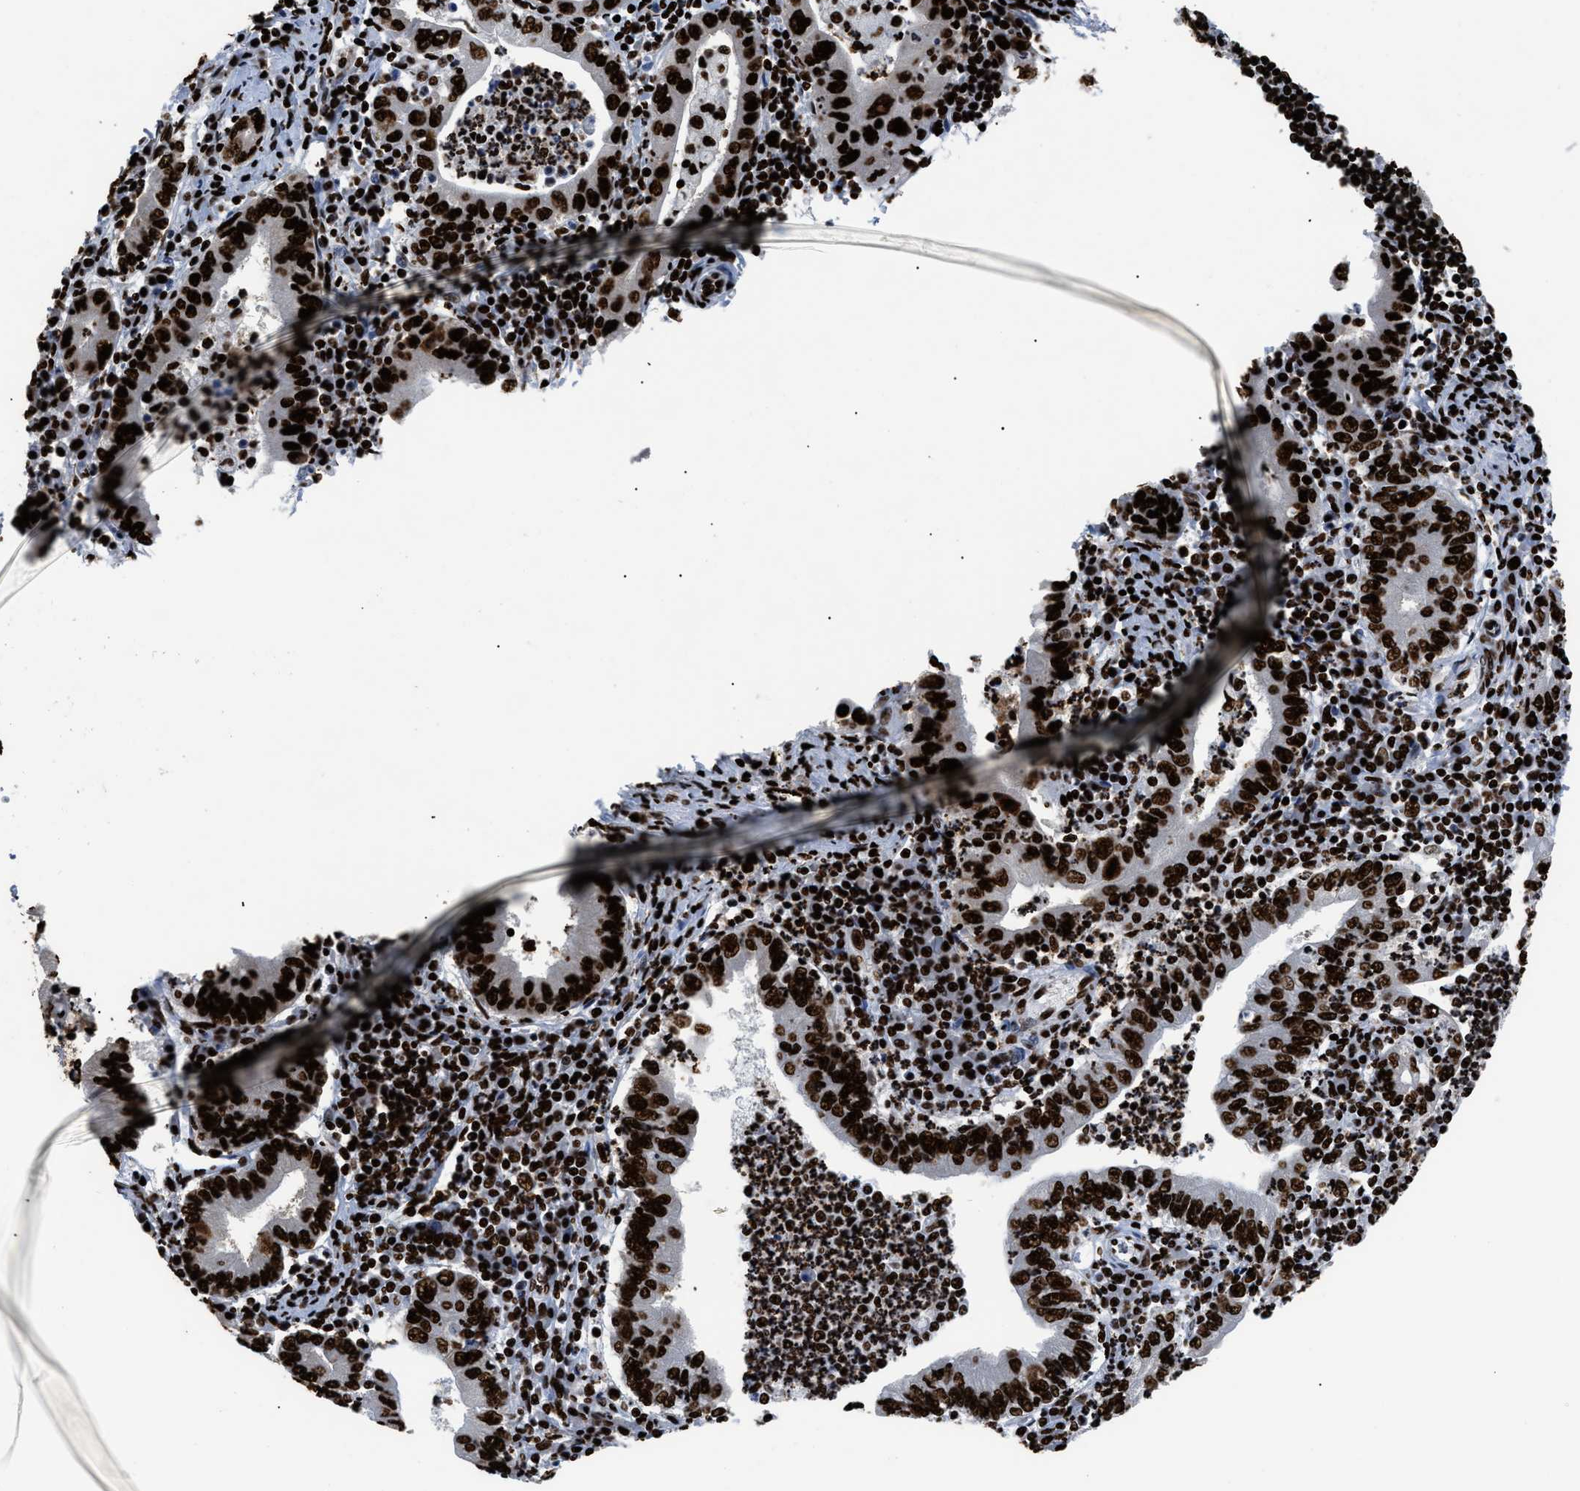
{"staining": {"intensity": "strong", "quantity": ">75%", "location": "nuclear"}, "tissue": "stomach cancer", "cell_type": "Tumor cells", "image_type": "cancer", "snomed": [{"axis": "morphology", "description": "Normal tissue, NOS"}, {"axis": "morphology", "description": "Adenocarcinoma, NOS"}, {"axis": "topography", "description": "Esophagus"}, {"axis": "topography", "description": "Stomach, upper"}, {"axis": "topography", "description": "Peripheral nerve tissue"}], "caption": "Strong nuclear protein staining is identified in about >75% of tumor cells in stomach cancer (adenocarcinoma). Using DAB (3,3'-diaminobenzidine) (brown) and hematoxylin (blue) stains, captured at high magnification using brightfield microscopy.", "gene": "HNRNPM", "patient": {"sex": "male", "age": 62}}